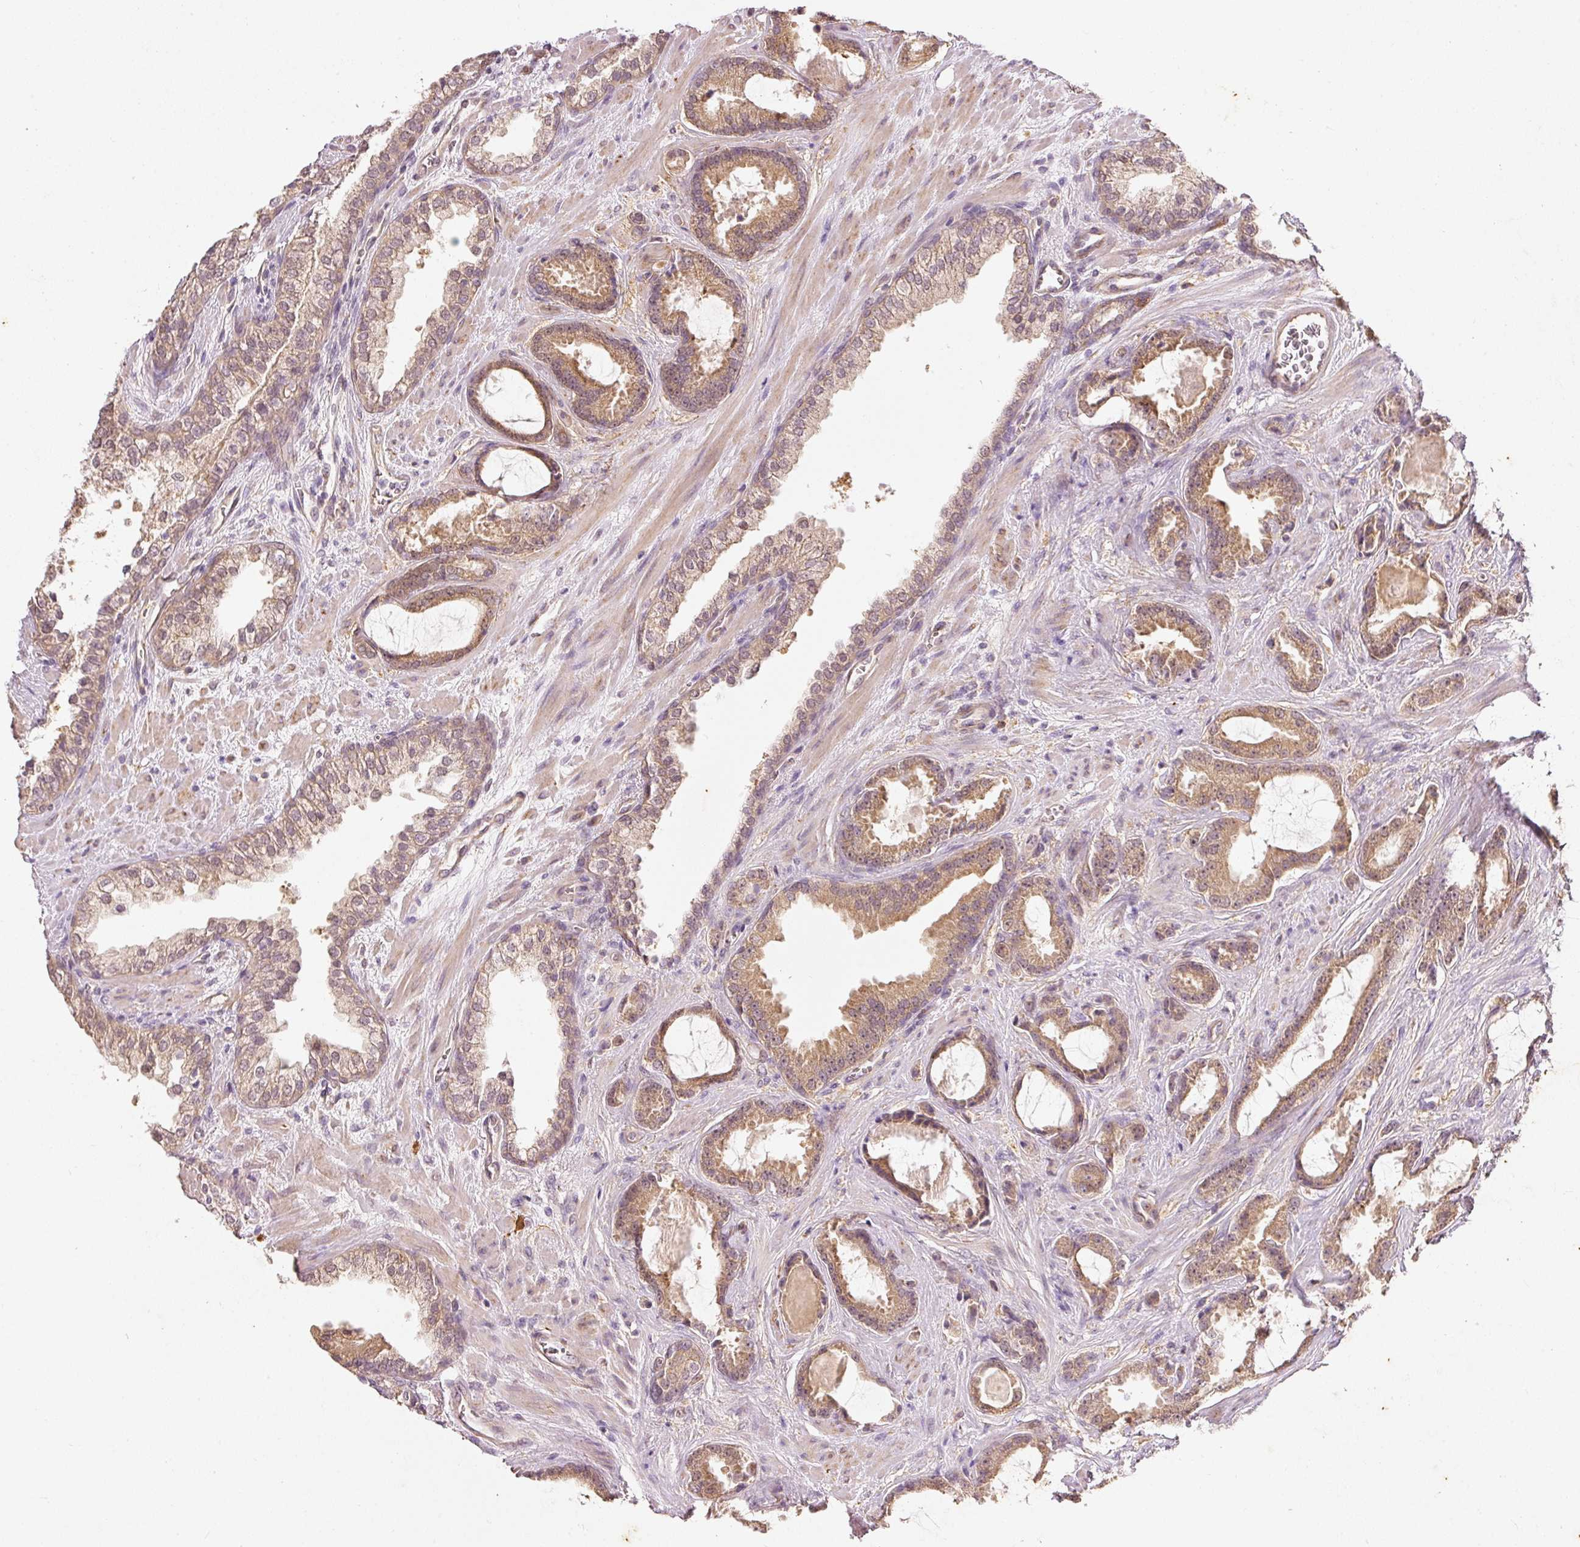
{"staining": {"intensity": "moderate", "quantity": ">75%", "location": "cytoplasmic/membranous"}, "tissue": "prostate cancer", "cell_type": "Tumor cells", "image_type": "cancer", "snomed": [{"axis": "morphology", "description": "Adenocarcinoma, Low grade"}, {"axis": "topography", "description": "Prostate"}], "caption": "Human low-grade adenocarcinoma (prostate) stained for a protein (brown) displays moderate cytoplasmic/membranous positive staining in about >75% of tumor cells.", "gene": "RGL2", "patient": {"sex": "male", "age": 62}}